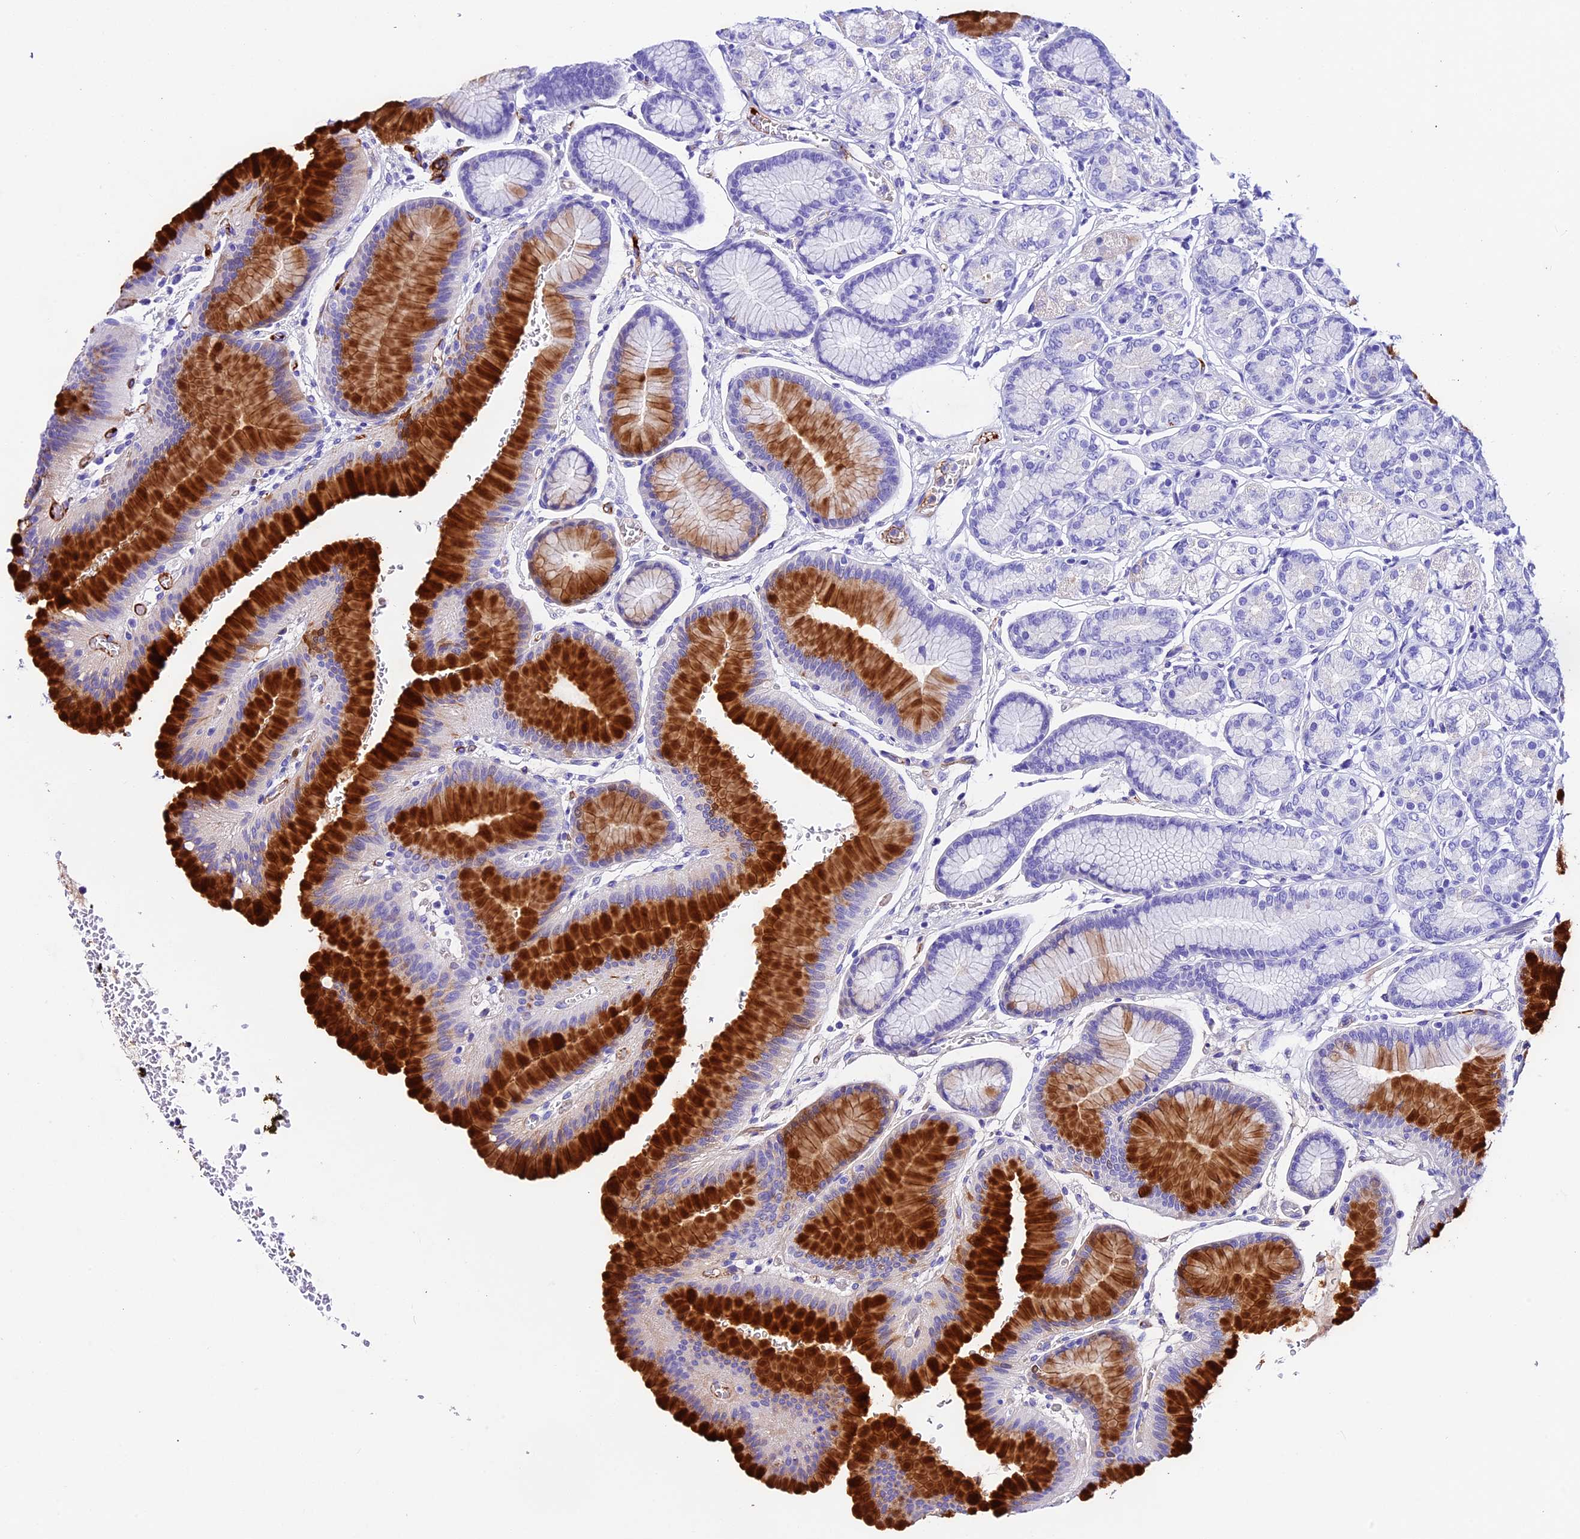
{"staining": {"intensity": "strong", "quantity": "25%-75%", "location": "cytoplasmic/membranous"}, "tissue": "stomach", "cell_type": "Glandular cells", "image_type": "normal", "snomed": [{"axis": "morphology", "description": "Normal tissue, NOS"}, {"axis": "morphology", "description": "Adenocarcinoma, NOS"}, {"axis": "morphology", "description": "Adenocarcinoma, High grade"}, {"axis": "topography", "description": "Stomach, upper"}, {"axis": "topography", "description": "Stomach"}], "caption": "Human stomach stained with a brown dye displays strong cytoplasmic/membranous positive expression in about 25%-75% of glandular cells.", "gene": "PSG11", "patient": {"sex": "female", "age": 65}}